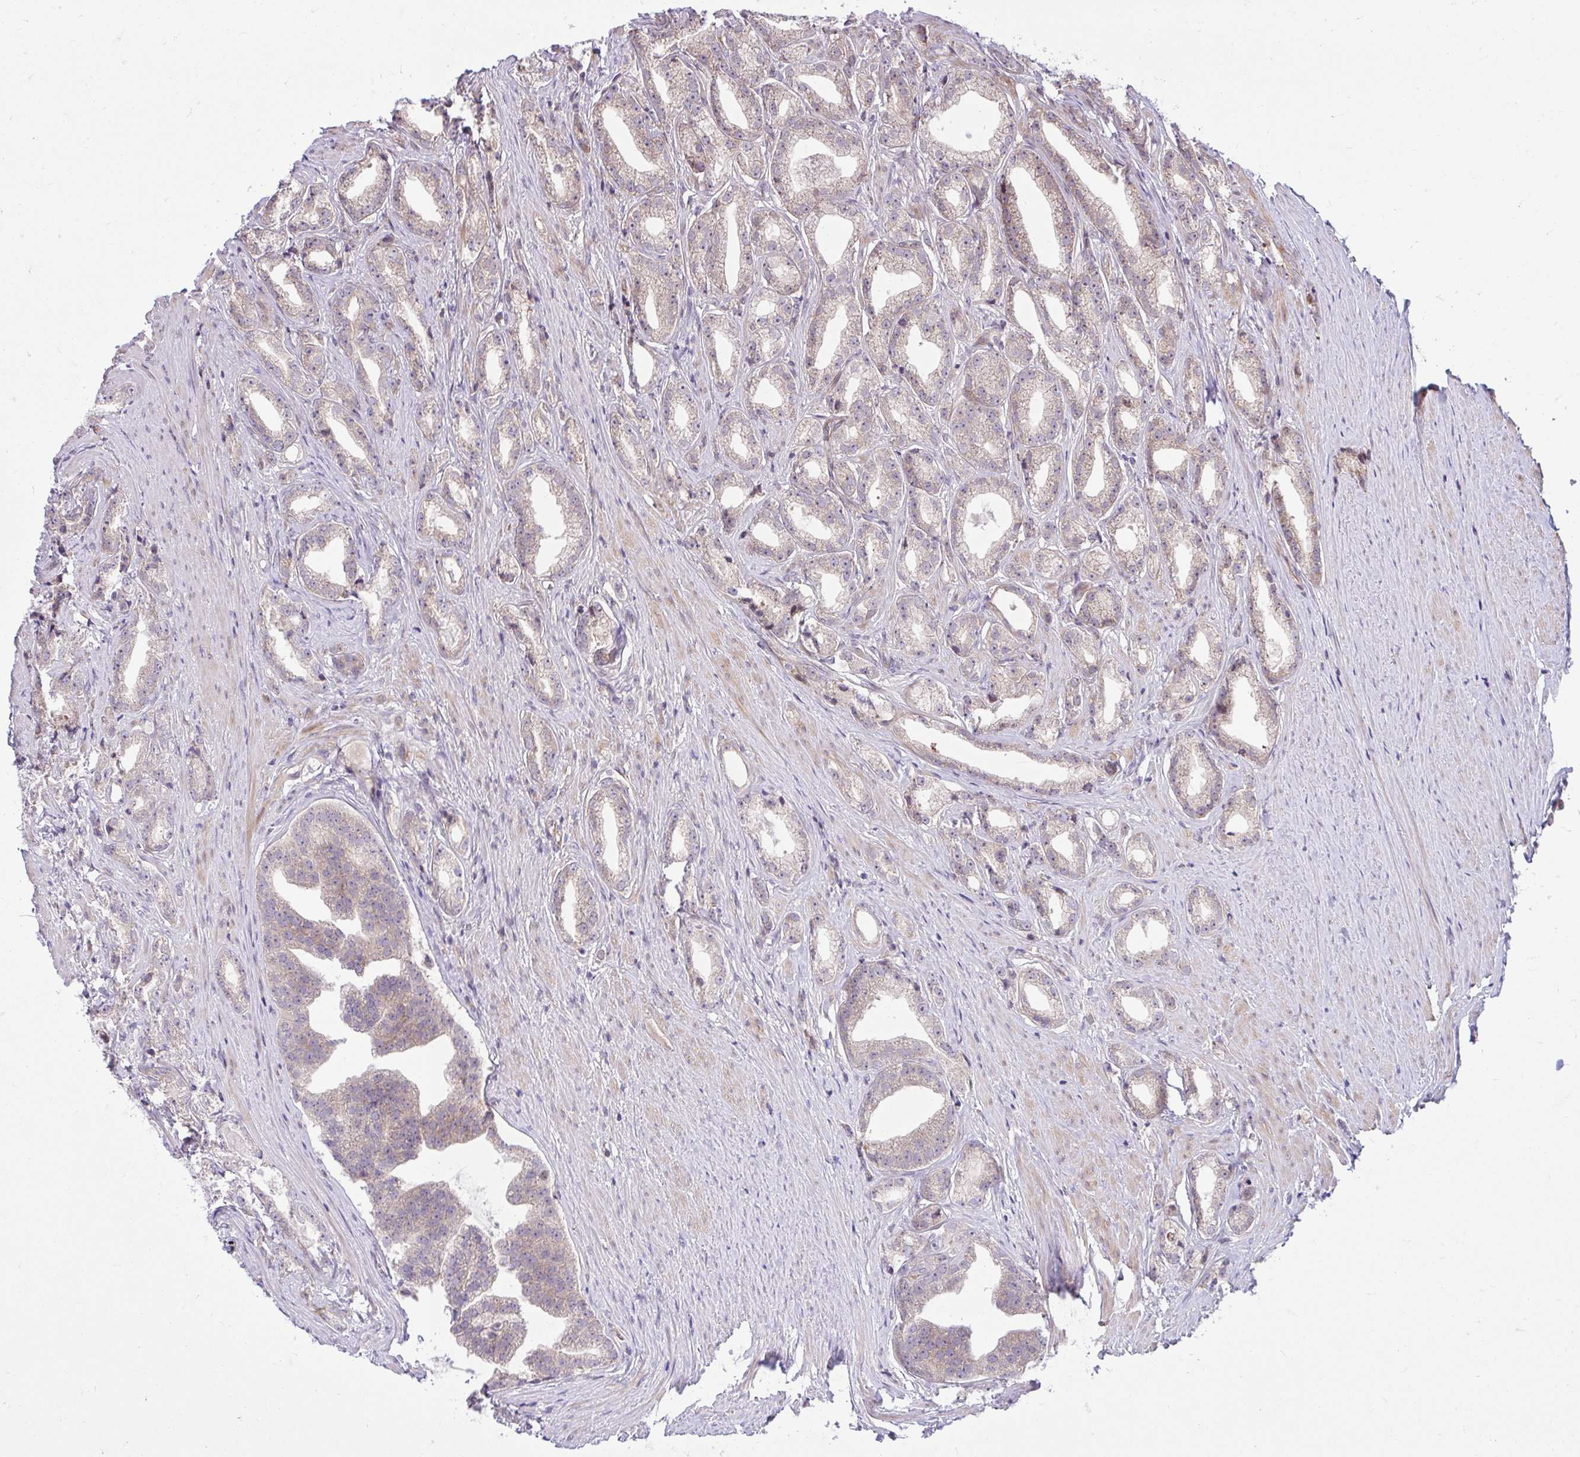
{"staining": {"intensity": "weak", "quantity": "25%-75%", "location": "cytoplasmic/membranous"}, "tissue": "prostate cancer", "cell_type": "Tumor cells", "image_type": "cancer", "snomed": [{"axis": "morphology", "description": "Adenocarcinoma, Low grade"}, {"axis": "topography", "description": "Prostate"}], "caption": "Weak cytoplasmic/membranous staining is present in about 25%-75% of tumor cells in low-grade adenocarcinoma (prostate).", "gene": "ZSCAN9", "patient": {"sex": "male", "age": 65}}